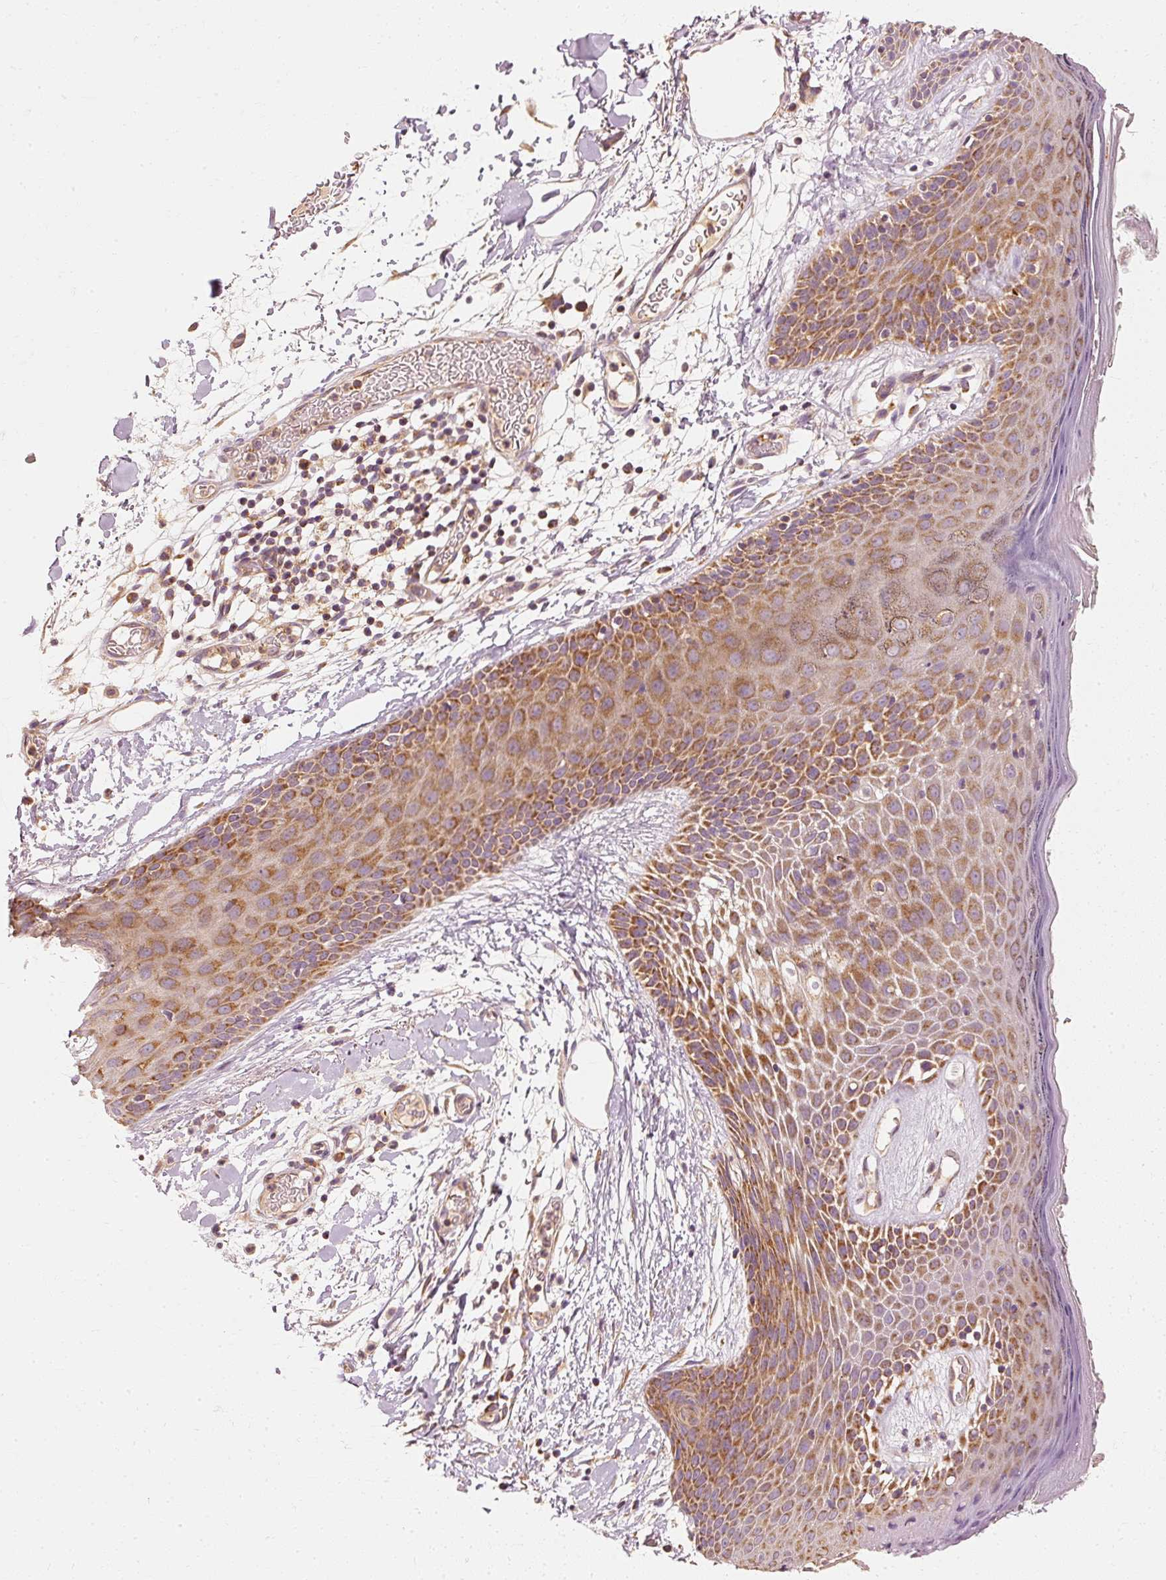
{"staining": {"intensity": "moderate", "quantity": ">75%", "location": "cytoplasmic/membranous"}, "tissue": "skin", "cell_type": "Fibroblasts", "image_type": "normal", "snomed": [{"axis": "morphology", "description": "Normal tissue, NOS"}, {"axis": "topography", "description": "Skin"}], "caption": "Immunohistochemistry (IHC) (DAB) staining of unremarkable skin exhibits moderate cytoplasmic/membranous protein positivity in approximately >75% of fibroblasts. (Stains: DAB (3,3'-diaminobenzidine) in brown, nuclei in blue, Microscopy: brightfield microscopy at high magnification).", "gene": "TOMM40", "patient": {"sex": "male", "age": 79}}